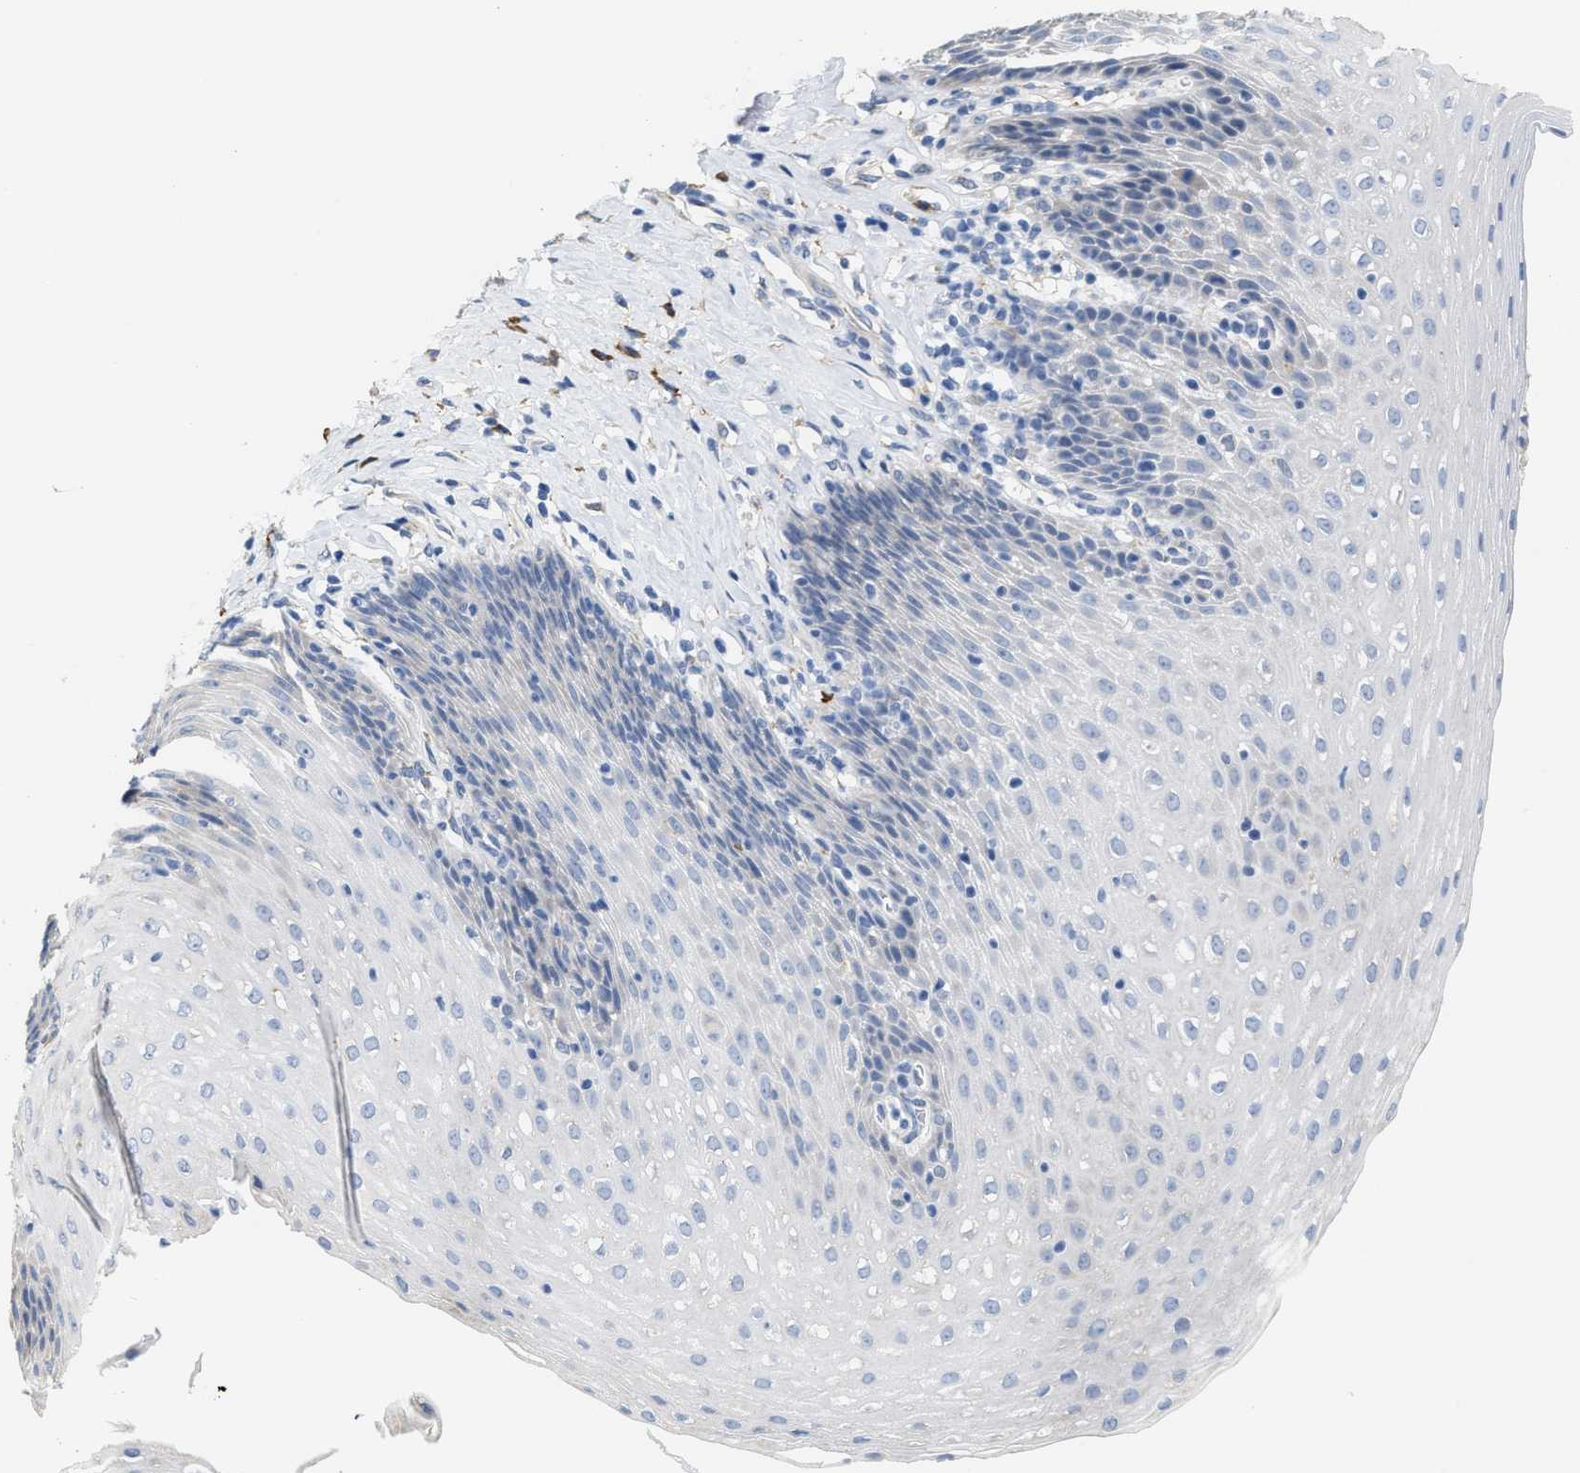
{"staining": {"intensity": "negative", "quantity": "none", "location": "none"}, "tissue": "esophagus", "cell_type": "Squamous epithelial cells", "image_type": "normal", "snomed": [{"axis": "morphology", "description": "Normal tissue, NOS"}, {"axis": "topography", "description": "Esophagus"}], "caption": "Esophagus was stained to show a protein in brown. There is no significant expression in squamous epithelial cells. The staining was performed using DAB (3,3'-diaminobenzidine) to visualize the protein expression in brown, while the nuclei were stained in blue with hematoxylin (Magnification: 20x).", "gene": "RYR2", "patient": {"sex": "female", "age": 61}}